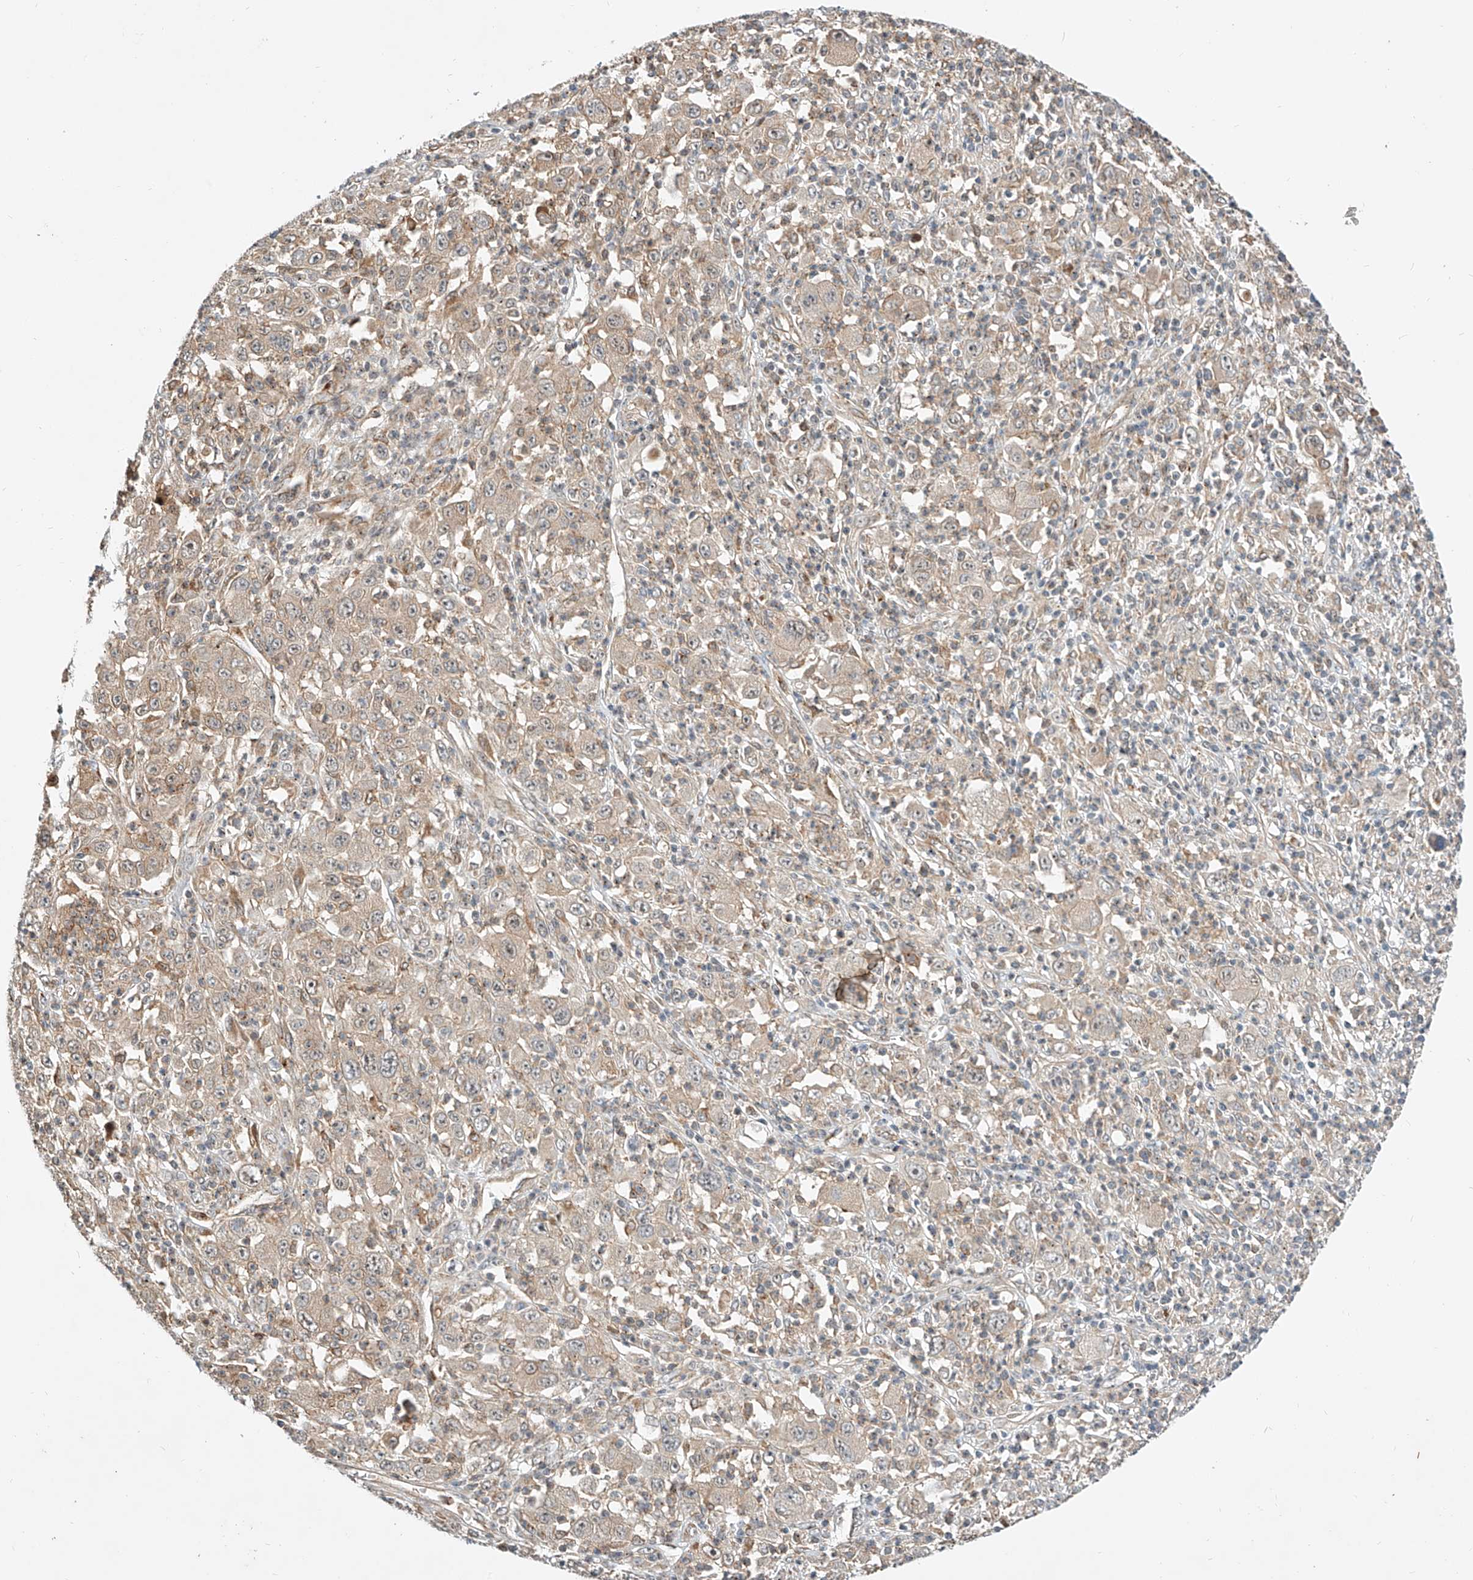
{"staining": {"intensity": "weak", "quantity": "25%-75%", "location": "cytoplasmic/membranous"}, "tissue": "melanoma", "cell_type": "Tumor cells", "image_type": "cancer", "snomed": [{"axis": "morphology", "description": "Malignant melanoma, Metastatic site"}, {"axis": "topography", "description": "Skin"}], "caption": "Human malignant melanoma (metastatic site) stained with a protein marker displays weak staining in tumor cells.", "gene": "CPAMD8", "patient": {"sex": "female", "age": 56}}